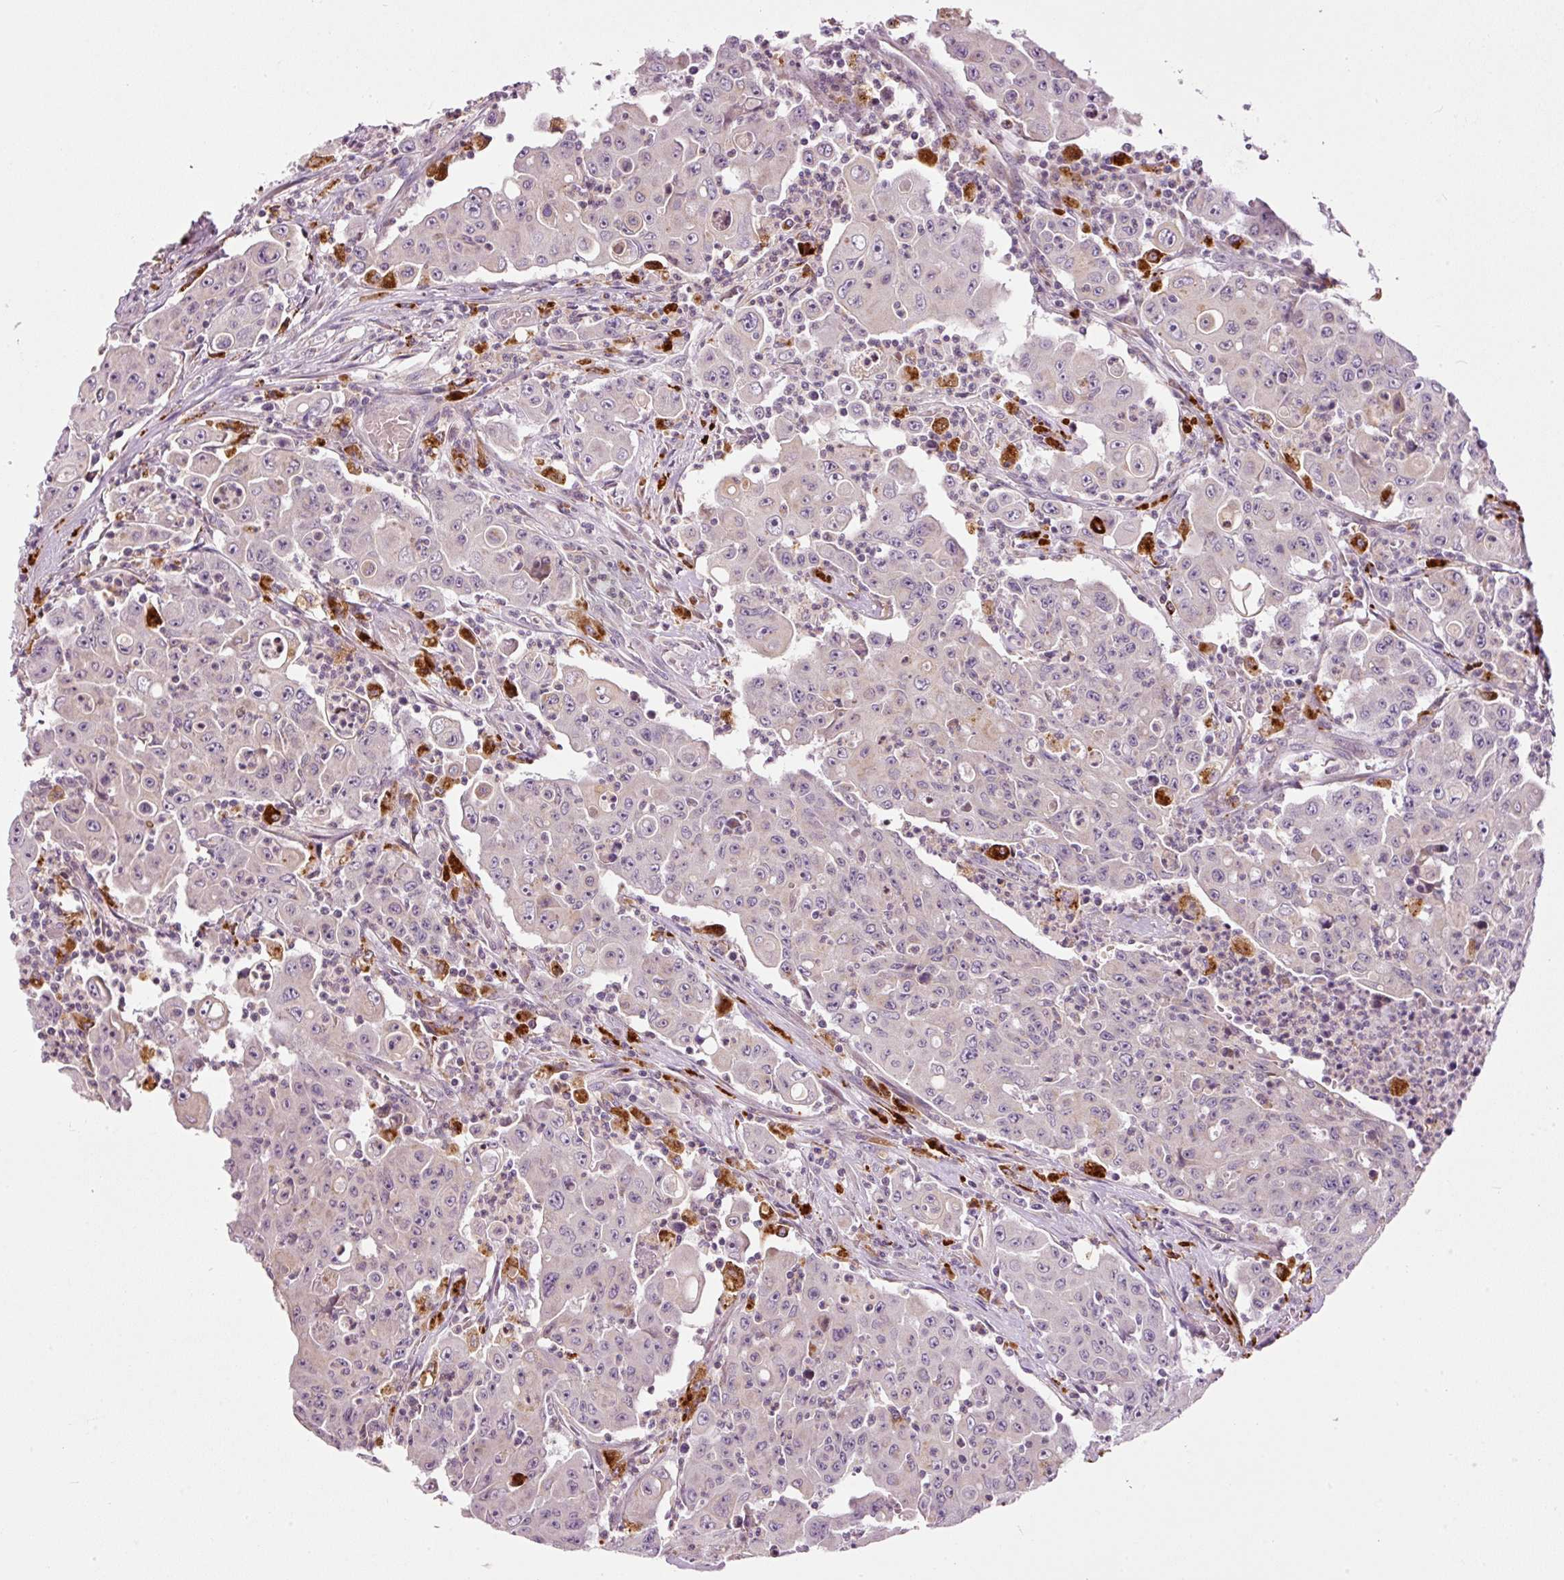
{"staining": {"intensity": "negative", "quantity": "none", "location": "none"}, "tissue": "colorectal cancer", "cell_type": "Tumor cells", "image_type": "cancer", "snomed": [{"axis": "morphology", "description": "Adenocarcinoma, NOS"}, {"axis": "topography", "description": "Colon"}], "caption": "High magnification brightfield microscopy of colorectal adenocarcinoma stained with DAB (brown) and counterstained with hematoxylin (blue): tumor cells show no significant positivity.", "gene": "ZNF639", "patient": {"sex": "male", "age": 51}}